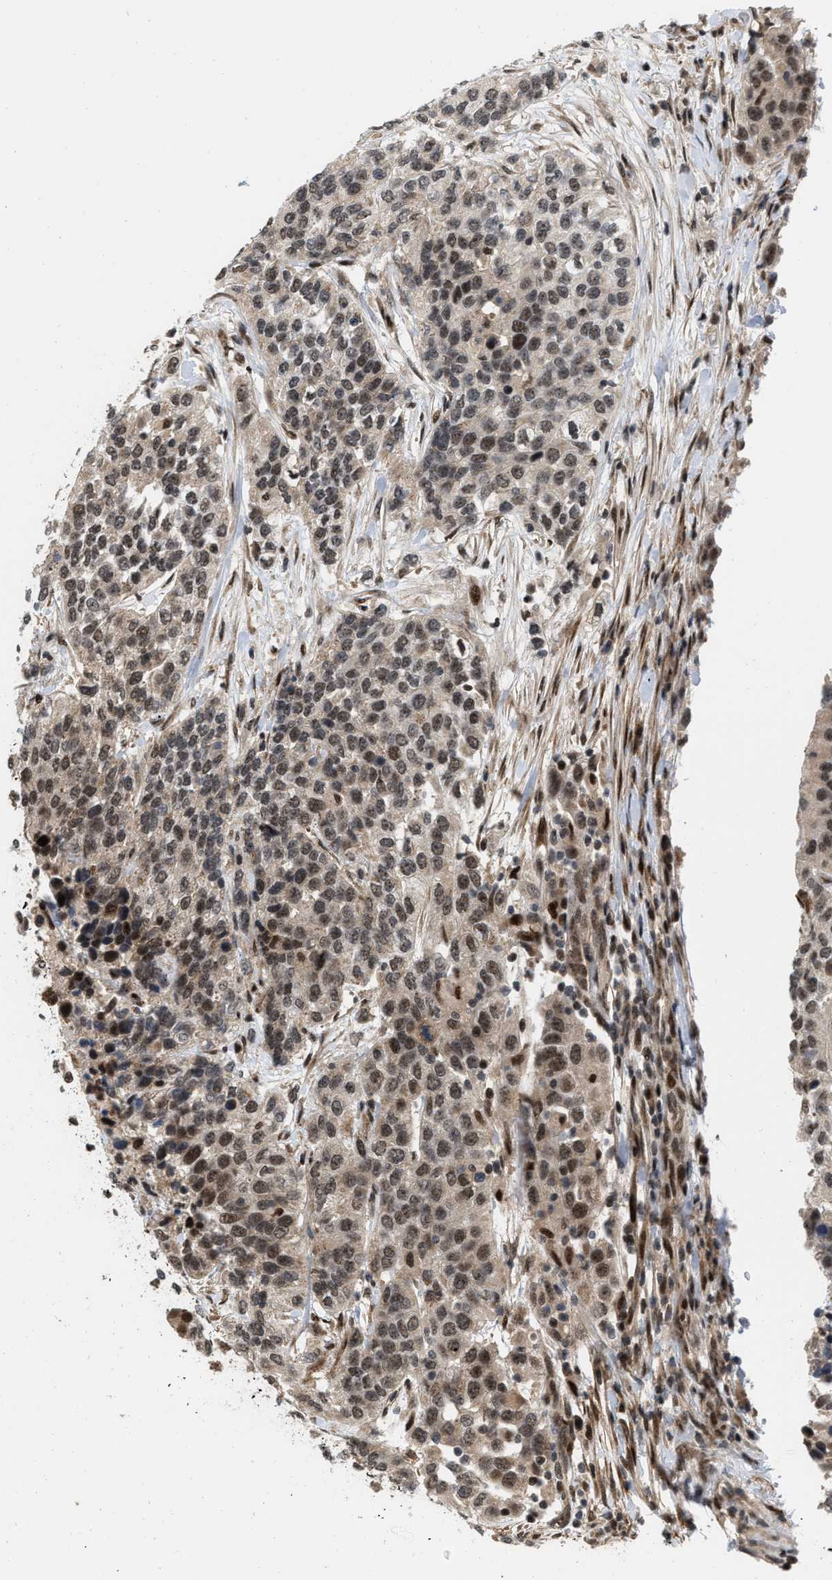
{"staining": {"intensity": "moderate", "quantity": ">75%", "location": "nuclear"}, "tissue": "urothelial cancer", "cell_type": "Tumor cells", "image_type": "cancer", "snomed": [{"axis": "morphology", "description": "Urothelial carcinoma, High grade"}, {"axis": "topography", "description": "Urinary bladder"}], "caption": "Protein staining shows moderate nuclear staining in about >75% of tumor cells in urothelial cancer.", "gene": "ANKRD11", "patient": {"sex": "female", "age": 80}}